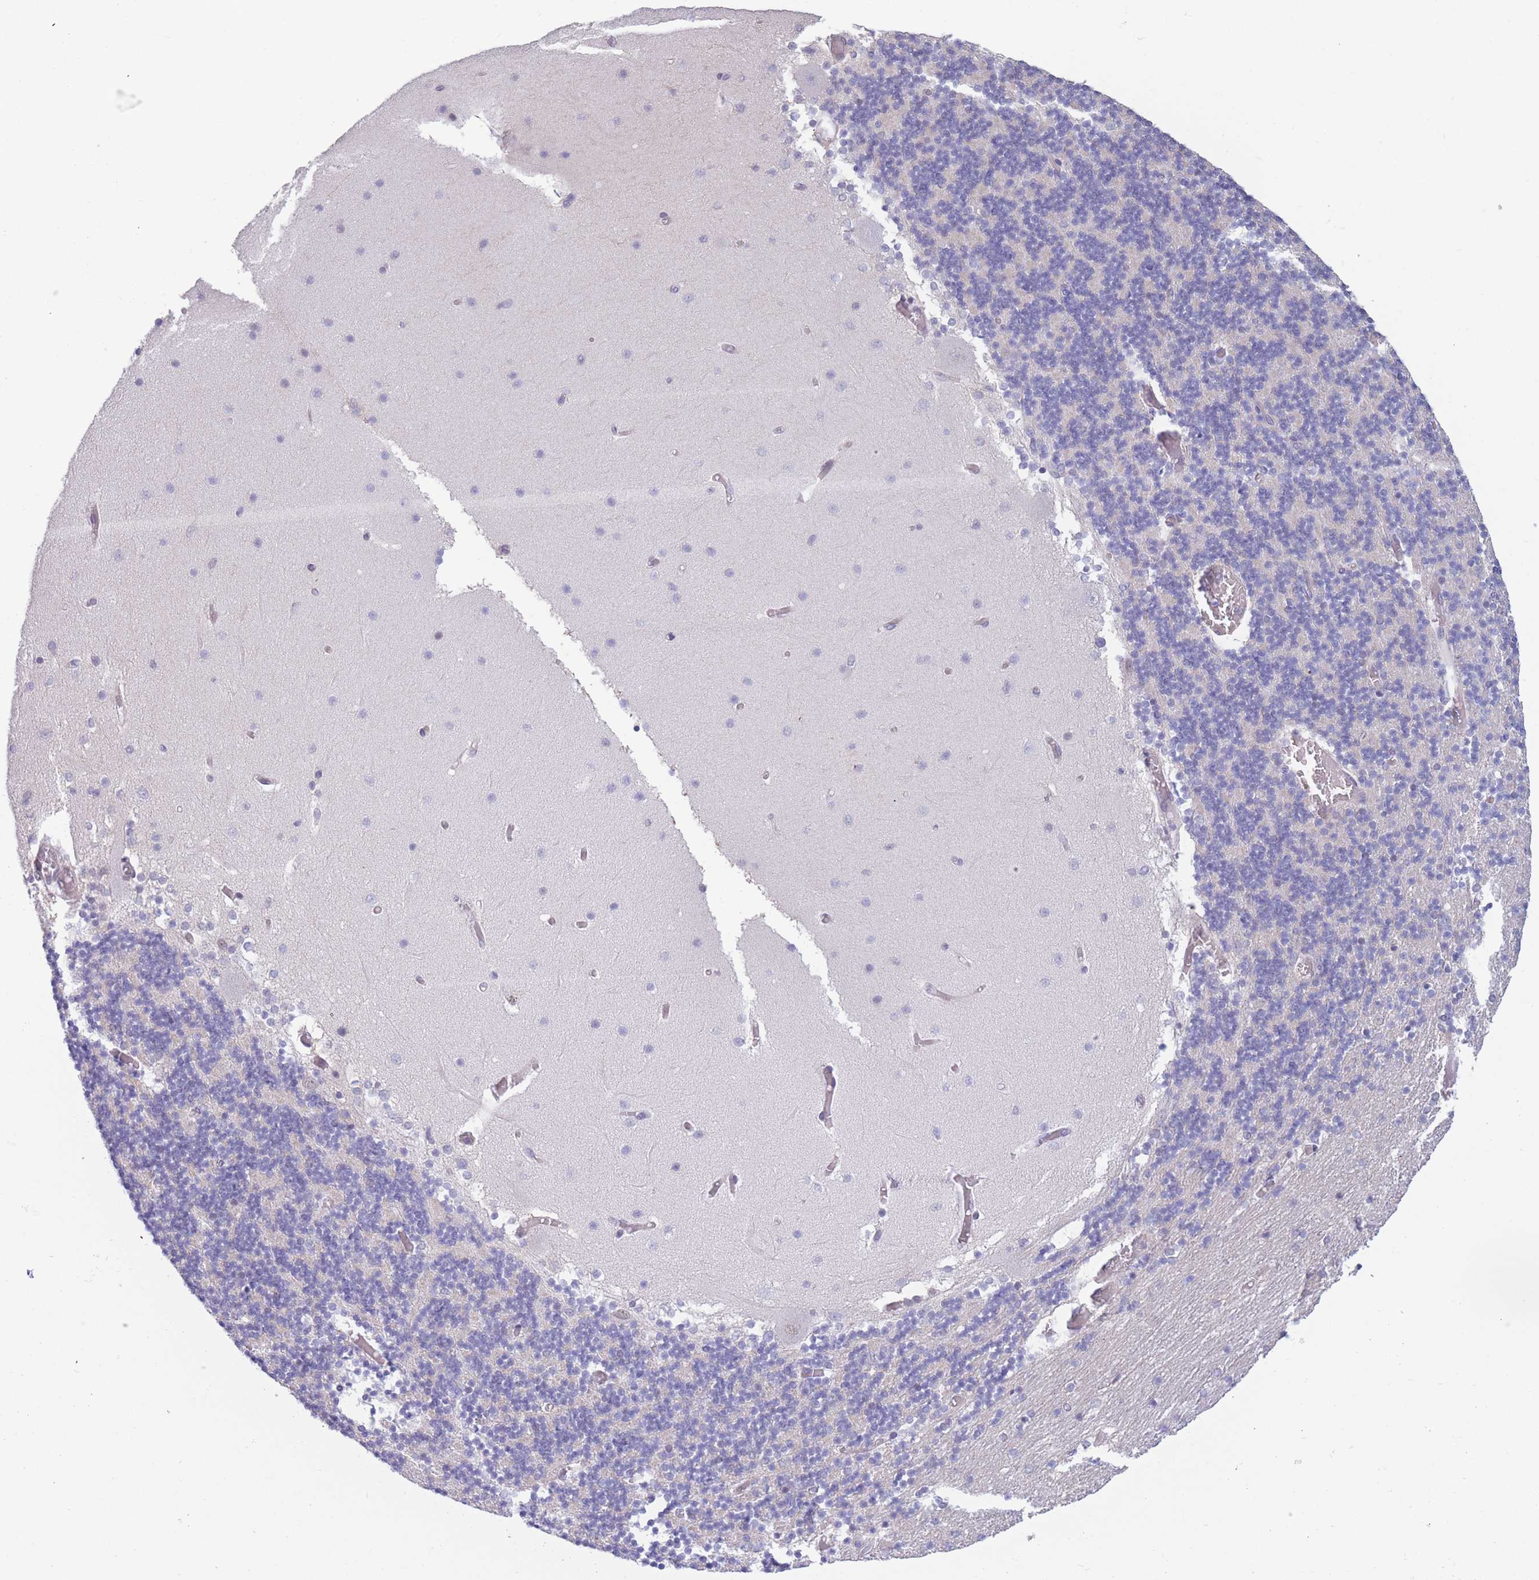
{"staining": {"intensity": "negative", "quantity": "none", "location": "none"}, "tissue": "cerebellum", "cell_type": "Cells in granular layer", "image_type": "normal", "snomed": [{"axis": "morphology", "description": "Normal tissue, NOS"}, {"axis": "topography", "description": "Cerebellum"}], "caption": "Immunohistochemistry of benign cerebellum reveals no expression in cells in granular layer.", "gene": "PODXL", "patient": {"sex": "female", "age": 28}}